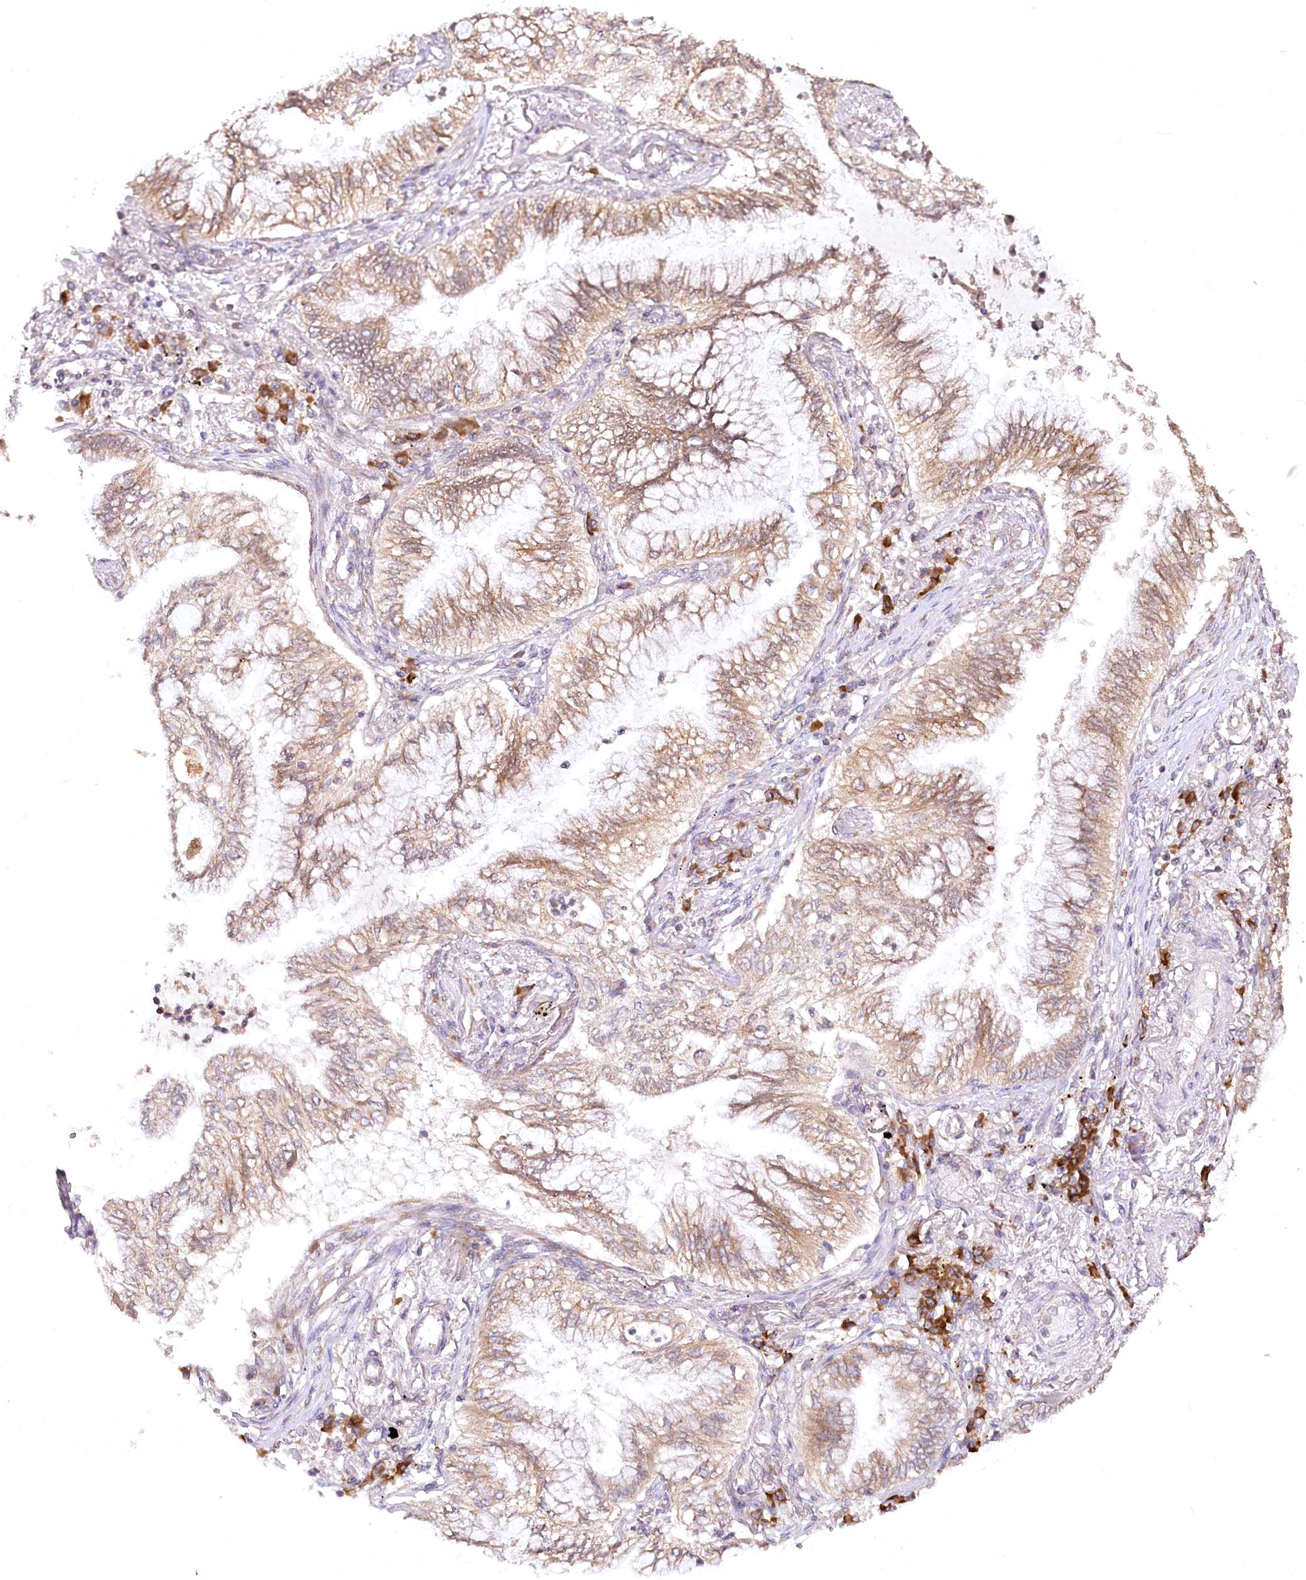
{"staining": {"intensity": "moderate", "quantity": ">75%", "location": "cytoplasmic/membranous"}, "tissue": "lung cancer", "cell_type": "Tumor cells", "image_type": "cancer", "snomed": [{"axis": "morphology", "description": "Adenocarcinoma, NOS"}, {"axis": "topography", "description": "Lung"}], "caption": "Protein expression analysis of lung cancer (adenocarcinoma) exhibits moderate cytoplasmic/membranous staining in approximately >75% of tumor cells. The protein is shown in brown color, while the nuclei are stained blue.", "gene": "STT3B", "patient": {"sex": "female", "age": 70}}